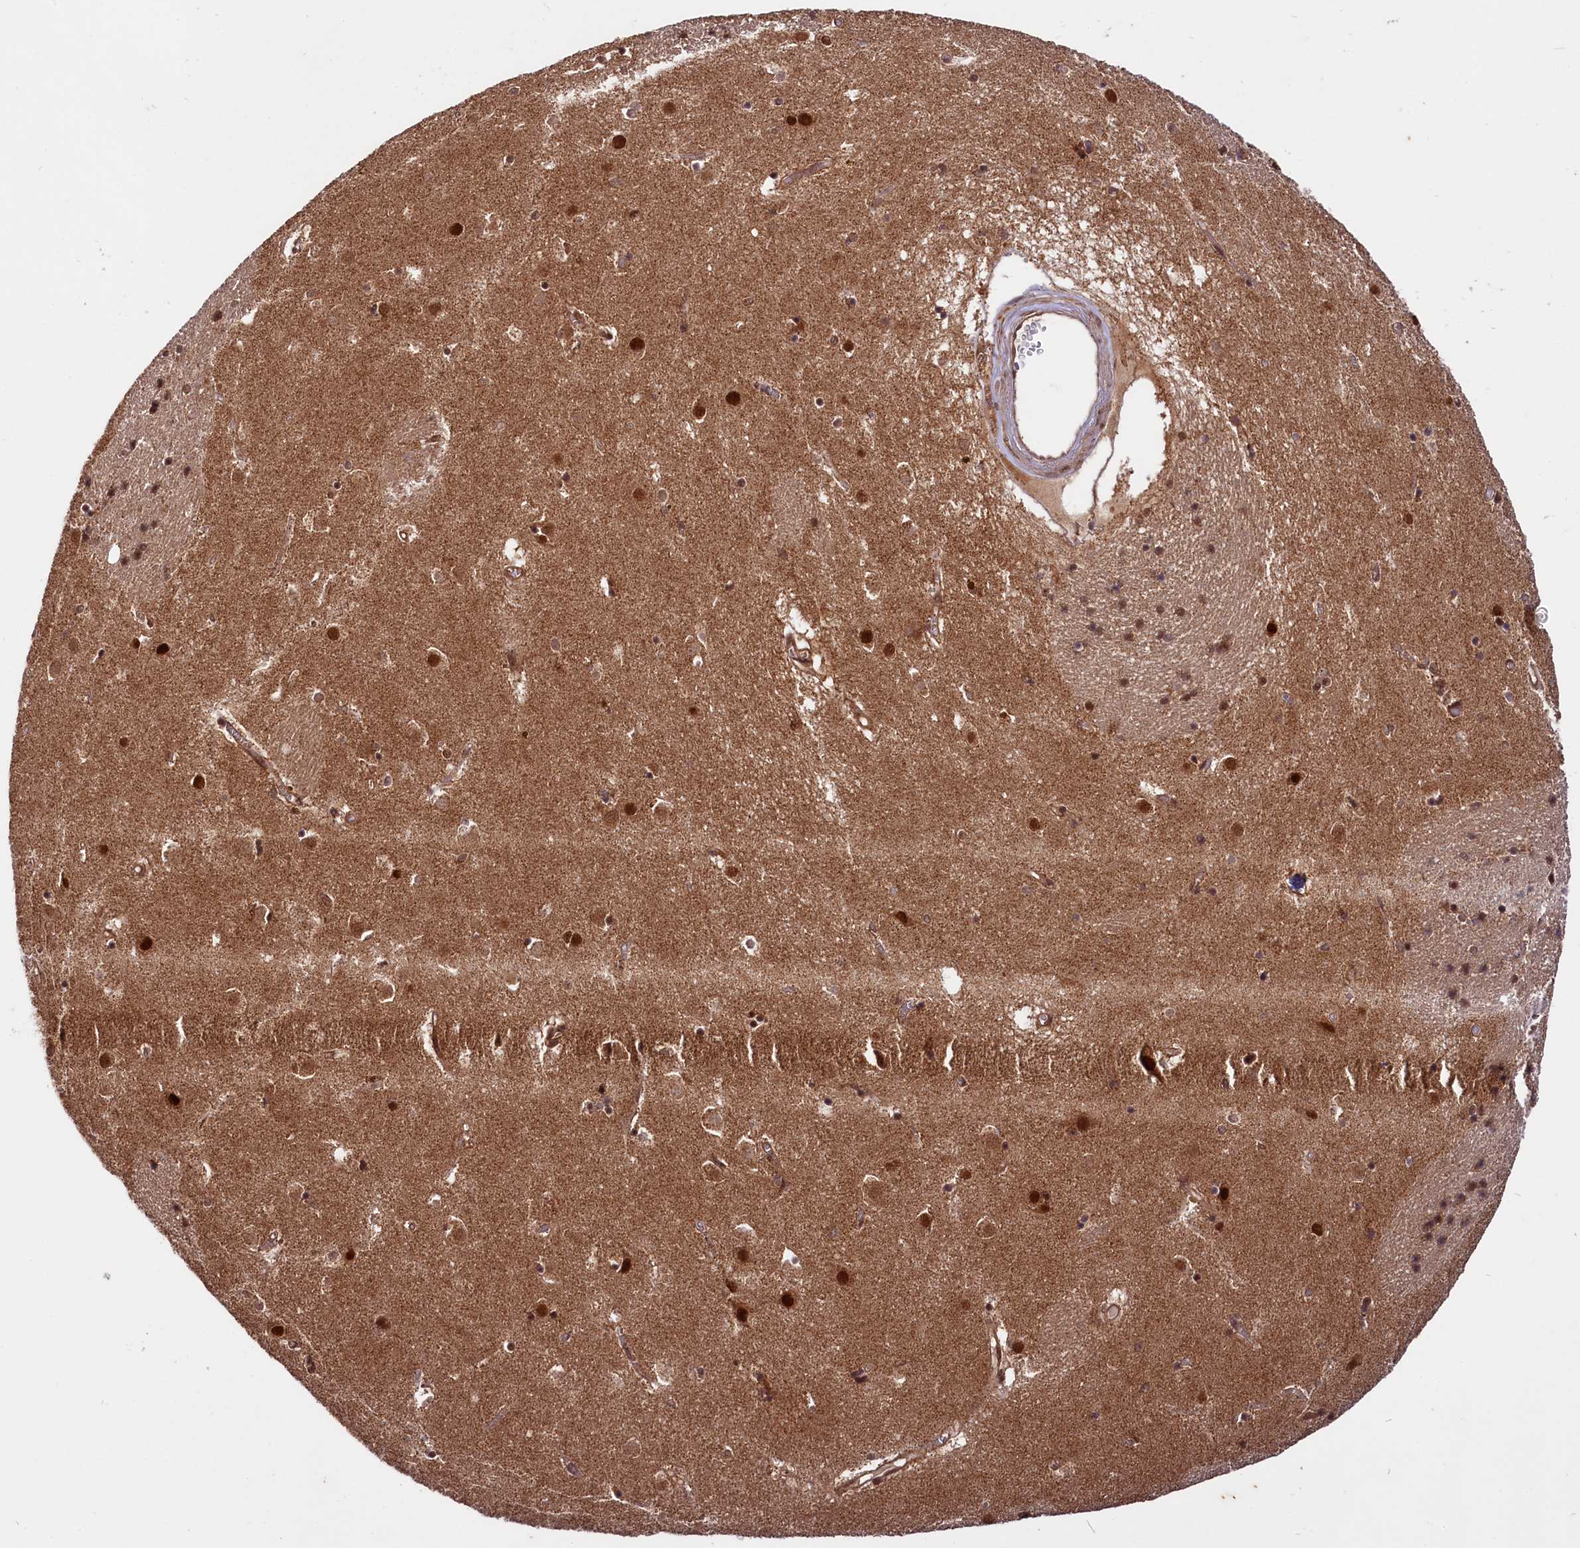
{"staining": {"intensity": "moderate", "quantity": "25%-75%", "location": "cytoplasmic/membranous,nuclear"}, "tissue": "caudate", "cell_type": "Glial cells", "image_type": "normal", "snomed": [{"axis": "morphology", "description": "Normal tissue, NOS"}, {"axis": "topography", "description": "Lateral ventricle wall"}], "caption": "A high-resolution photomicrograph shows immunohistochemistry (IHC) staining of benign caudate, which demonstrates moderate cytoplasmic/membranous,nuclear expression in approximately 25%-75% of glial cells.", "gene": "UBE3A", "patient": {"sex": "male", "age": 70}}